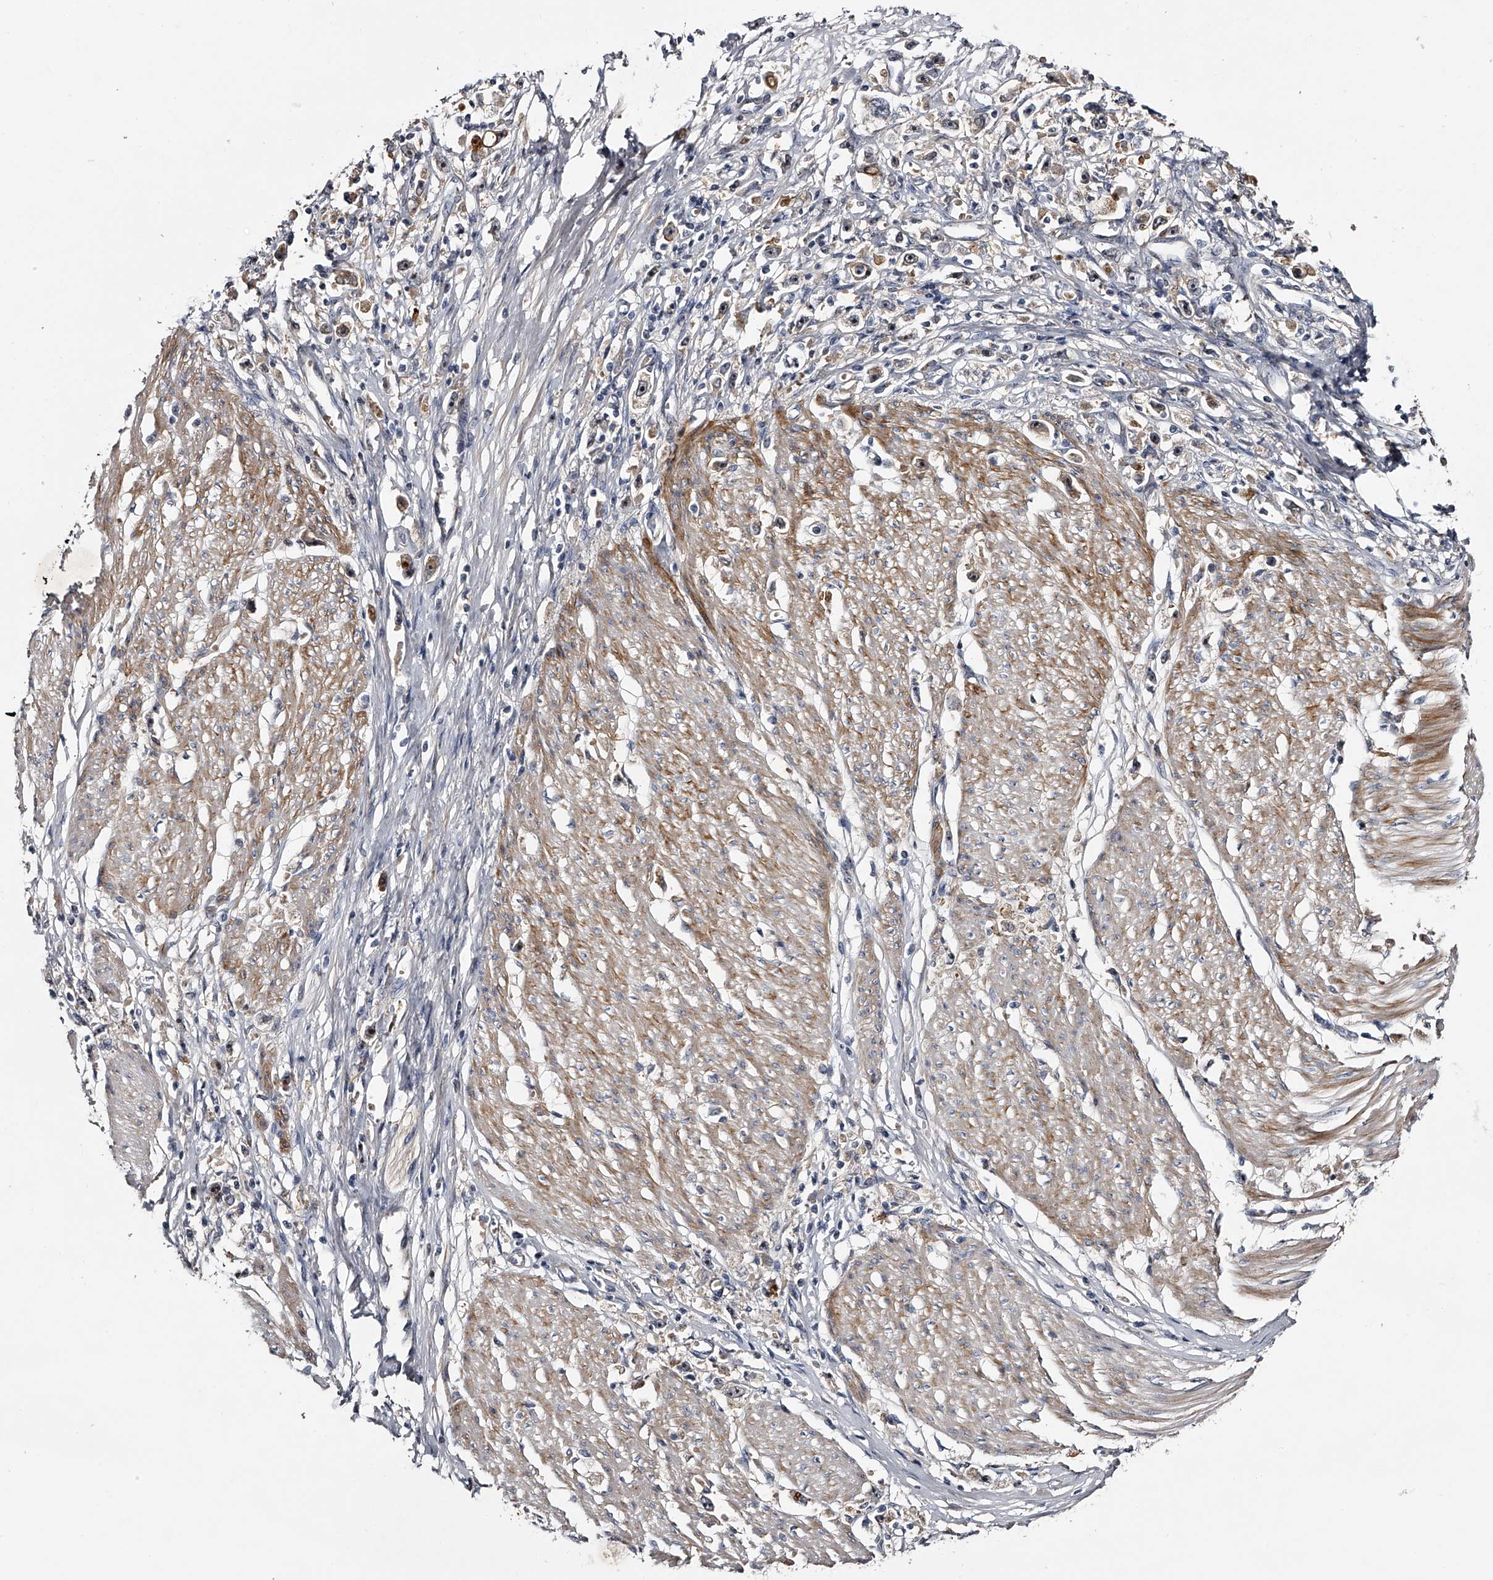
{"staining": {"intensity": "moderate", "quantity": "25%-75%", "location": "cytoplasmic/membranous,nuclear"}, "tissue": "stomach cancer", "cell_type": "Tumor cells", "image_type": "cancer", "snomed": [{"axis": "morphology", "description": "Adenocarcinoma, NOS"}, {"axis": "topography", "description": "Stomach"}], "caption": "The immunohistochemical stain labels moderate cytoplasmic/membranous and nuclear expression in tumor cells of stomach cancer (adenocarcinoma) tissue.", "gene": "MDN1", "patient": {"sex": "female", "age": 59}}